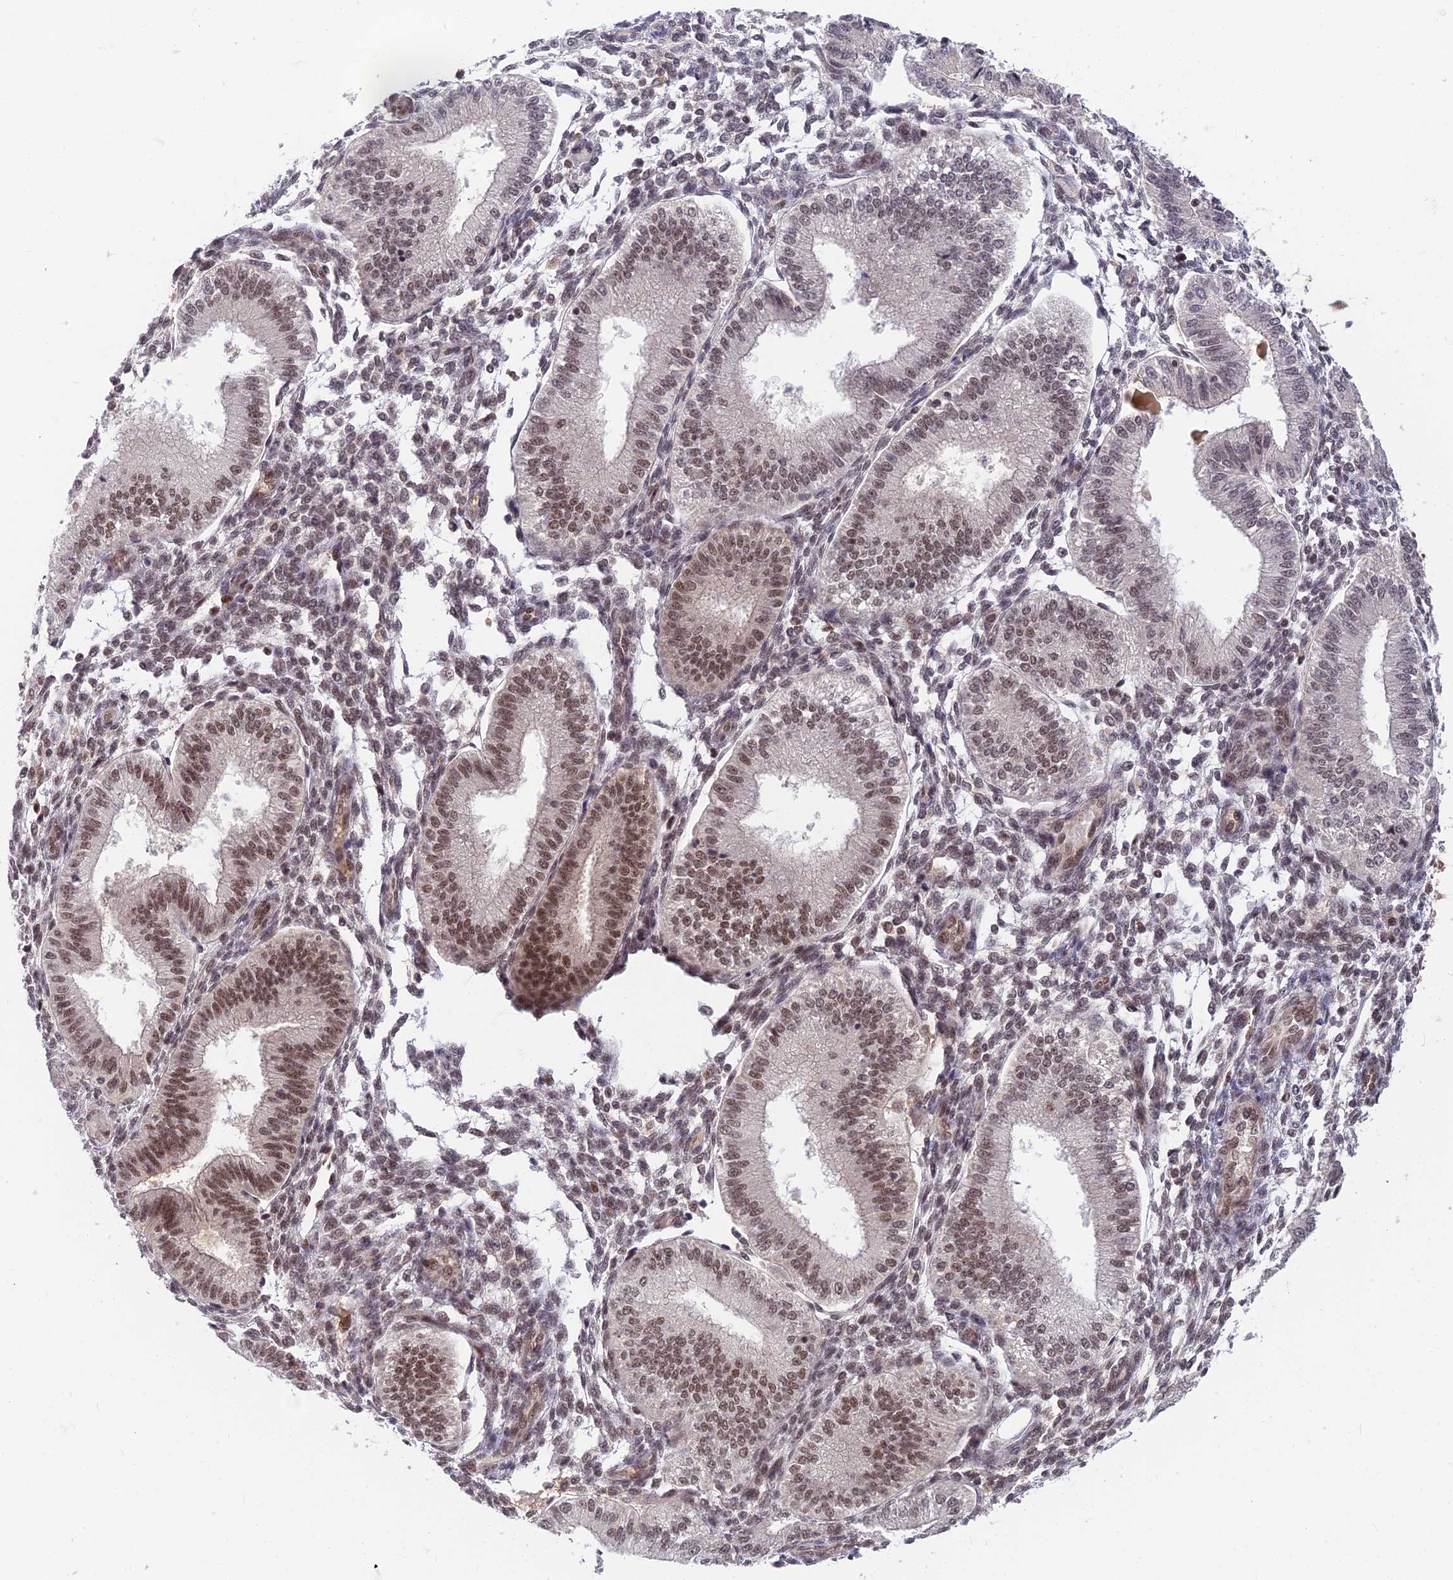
{"staining": {"intensity": "weak", "quantity": ">75%", "location": "nuclear"}, "tissue": "endometrium", "cell_type": "Cells in endometrial stroma", "image_type": "normal", "snomed": [{"axis": "morphology", "description": "Normal tissue, NOS"}, {"axis": "topography", "description": "Endometrium"}], "caption": "This histopathology image demonstrates immunohistochemistry staining of benign human endometrium, with low weak nuclear staining in approximately >75% of cells in endometrial stroma.", "gene": "TCEA2", "patient": {"sex": "female", "age": 39}}